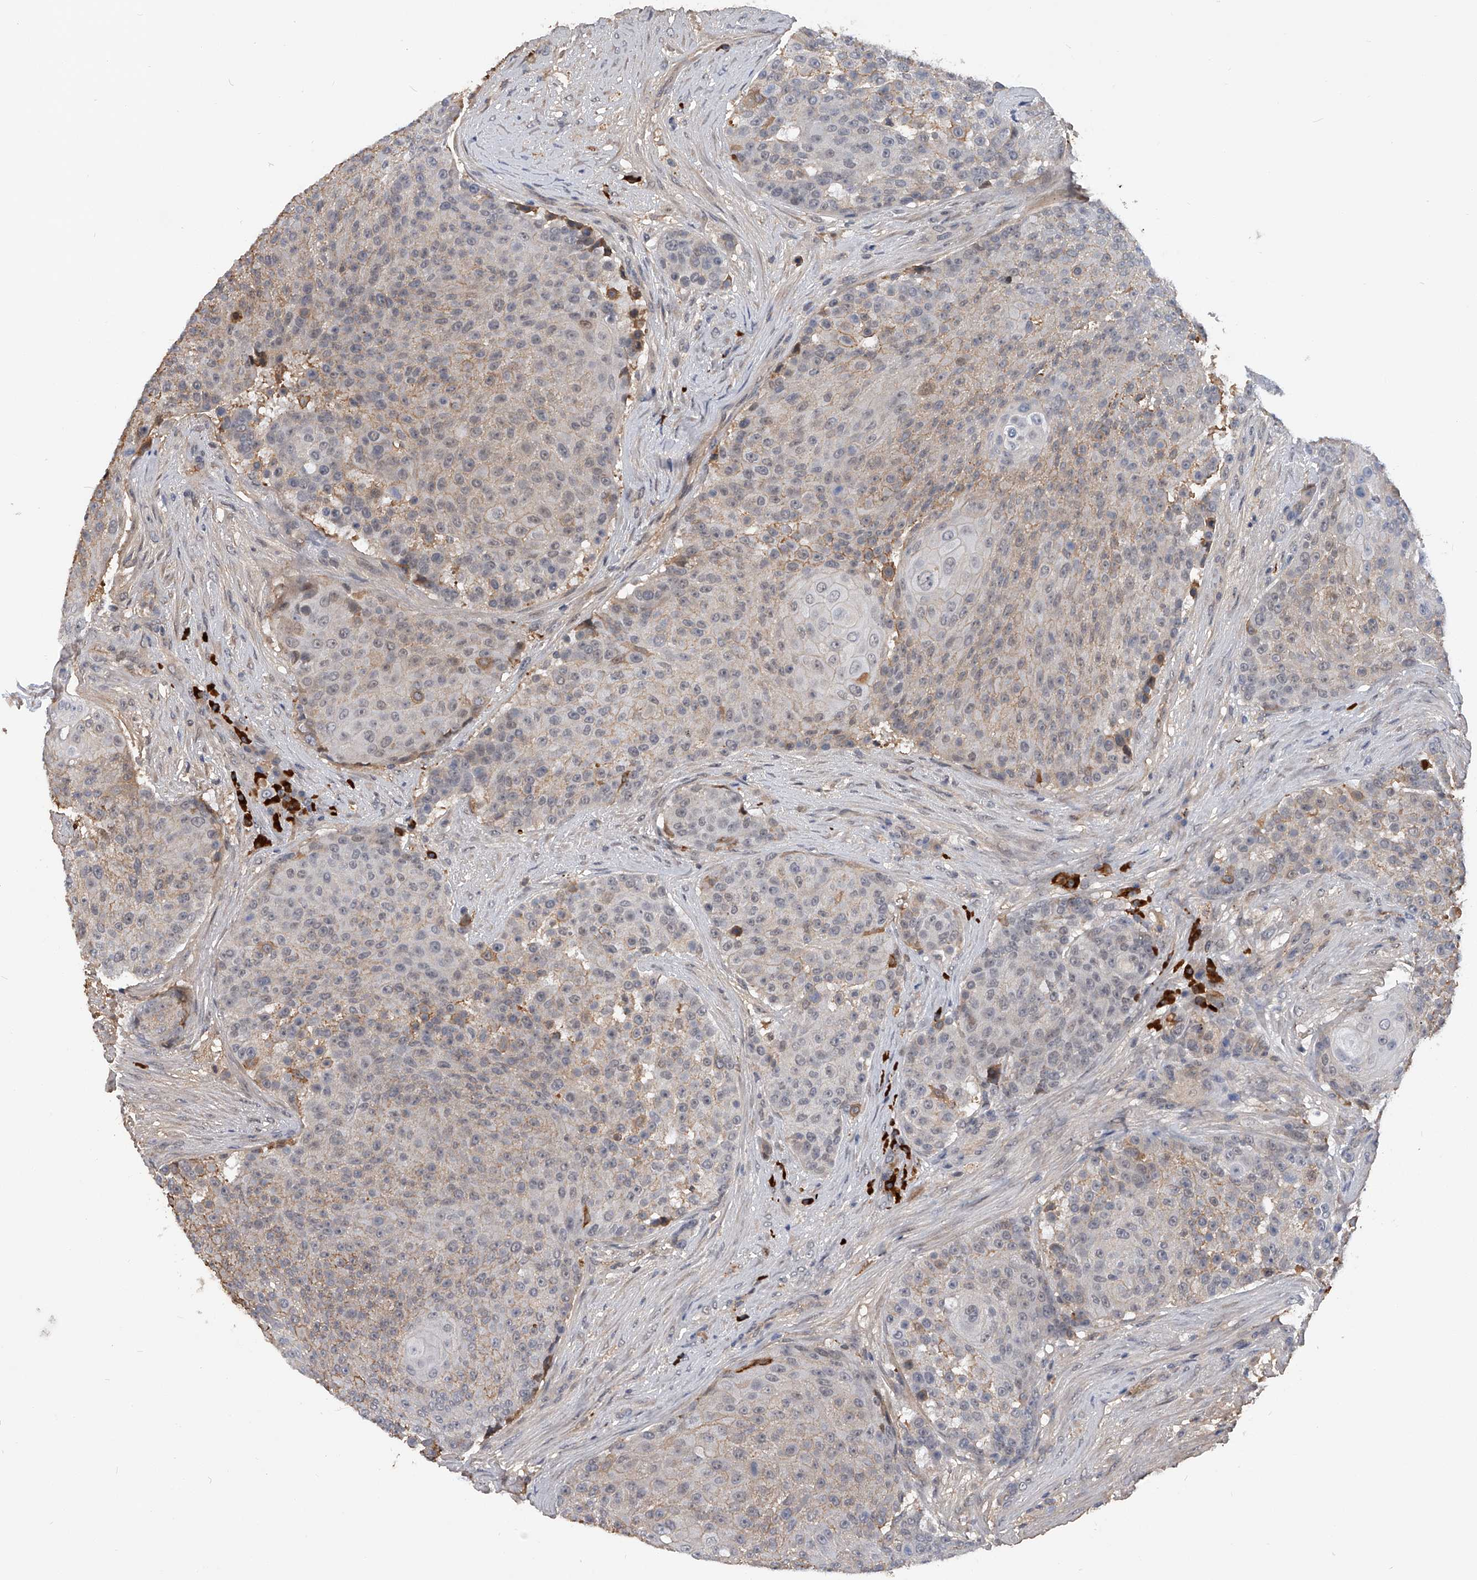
{"staining": {"intensity": "weak", "quantity": "25%-75%", "location": "cytoplasmic/membranous"}, "tissue": "urothelial cancer", "cell_type": "Tumor cells", "image_type": "cancer", "snomed": [{"axis": "morphology", "description": "Urothelial carcinoma, High grade"}, {"axis": "topography", "description": "Urinary bladder"}], "caption": "Protein staining shows weak cytoplasmic/membranous expression in about 25%-75% of tumor cells in high-grade urothelial carcinoma.", "gene": "ZNF25", "patient": {"sex": "female", "age": 63}}